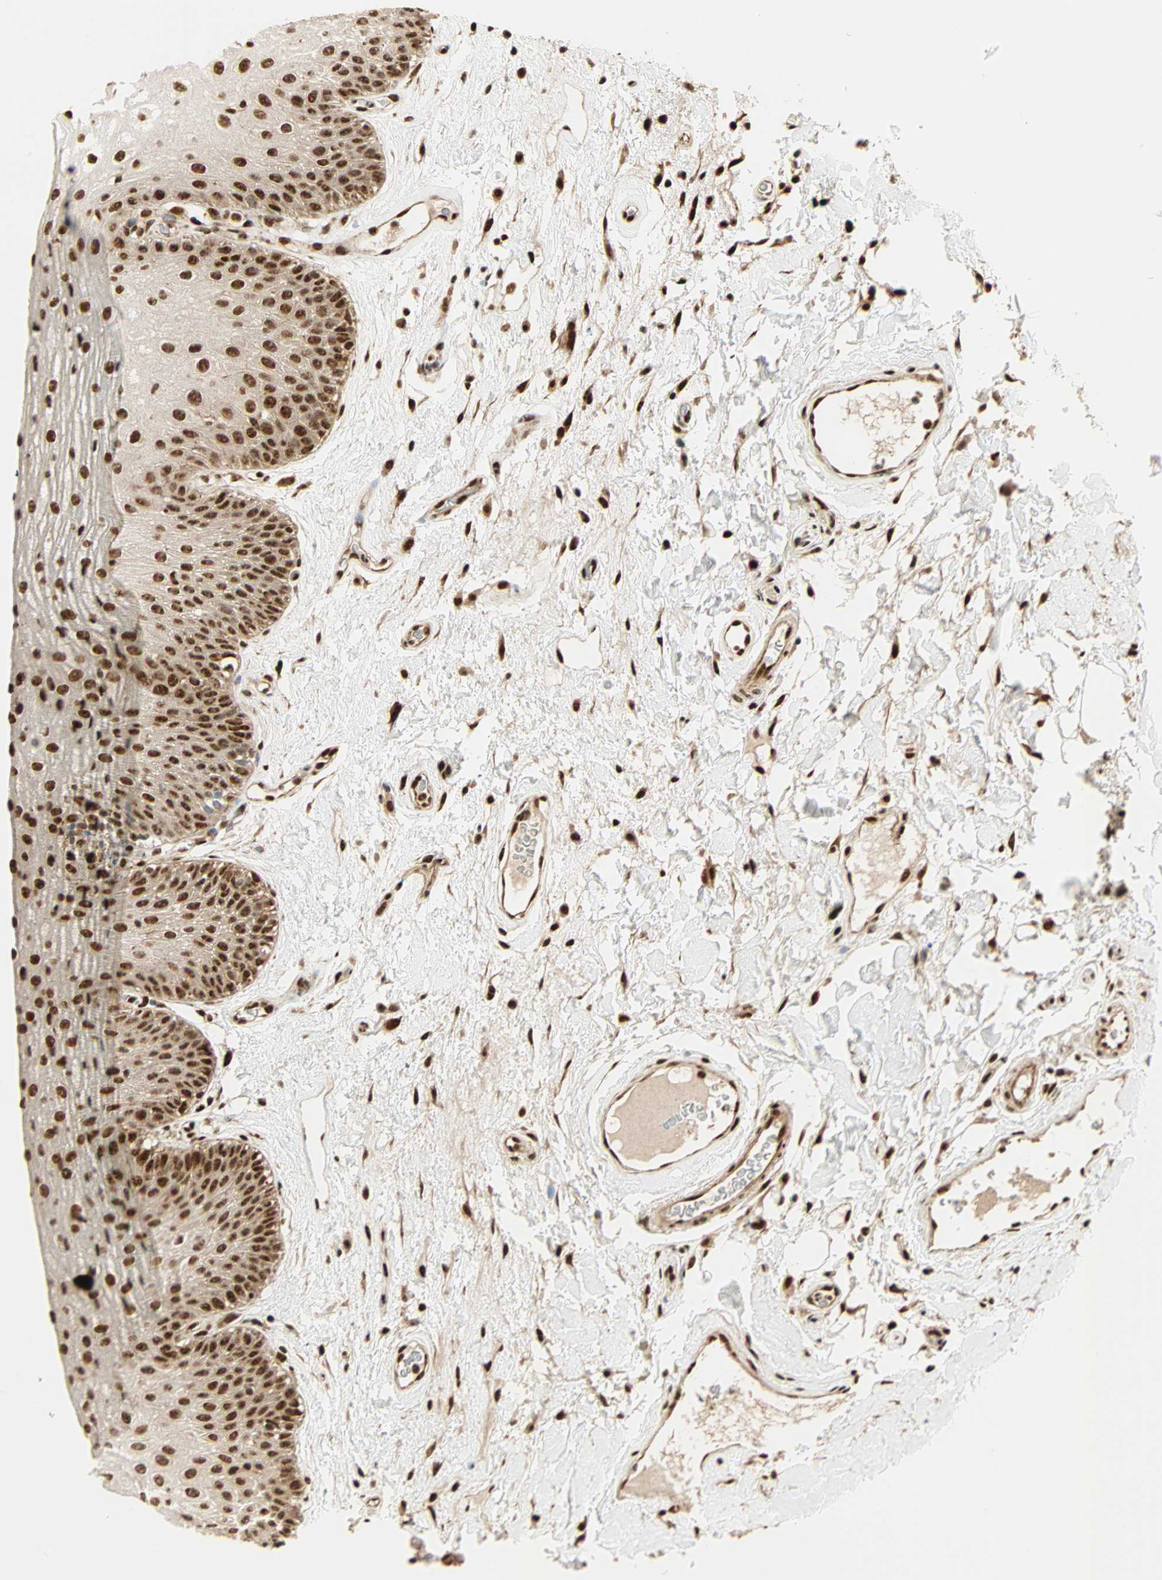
{"staining": {"intensity": "strong", "quantity": ">75%", "location": "nuclear"}, "tissue": "oral mucosa", "cell_type": "Squamous epithelial cells", "image_type": "normal", "snomed": [{"axis": "morphology", "description": "Normal tissue, NOS"}, {"axis": "morphology", "description": "Squamous cell carcinoma, NOS"}, {"axis": "topography", "description": "Skeletal muscle"}, {"axis": "topography", "description": "Oral tissue"}], "caption": "Immunohistochemistry staining of benign oral mucosa, which exhibits high levels of strong nuclear staining in approximately >75% of squamous epithelial cells indicating strong nuclear protein staining. The staining was performed using DAB (brown) for protein detection and nuclei were counterstained in hematoxylin (blue).", "gene": "PNPLA6", "patient": {"sex": "male", "age": 71}}